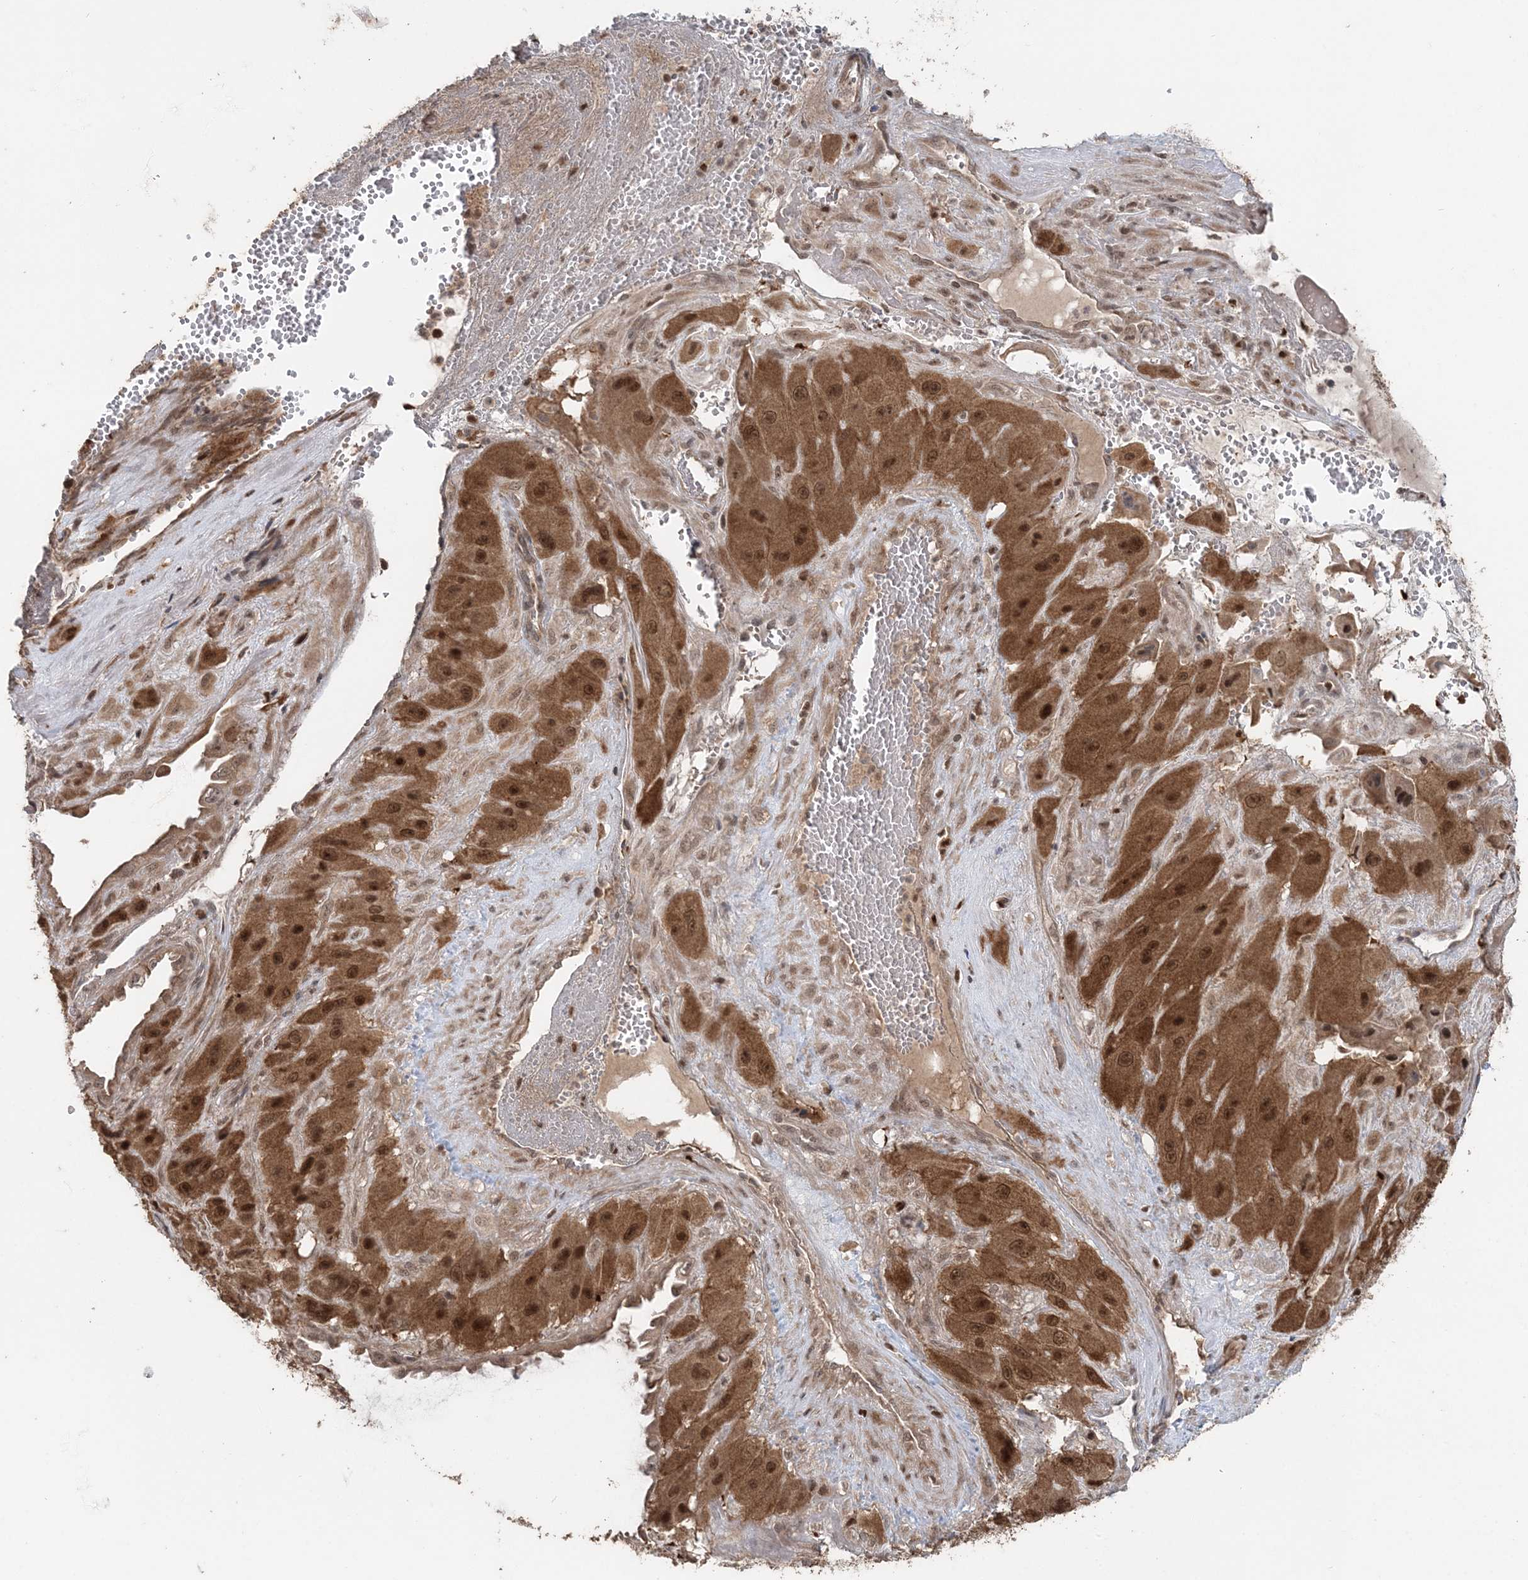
{"staining": {"intensity": "moderate", "quantity": ">75%", "location": "cytoplasmic/membranous,nuclear"}, "tissue": "cervical cancer", "cell_type": "Tumor cells", "image_type": "cancer", "snomed": [{"axis": "morphology", "description": "Squamous cell carcinoma, NOS"}, {"axis": "topography", "description": "Cervix"}], "caption": "Cervical cancer was stained to show a protein in brown. There is medium levels of moderate cytoplasmic/membranous and nuclear expression in approximately >75% of tumor cells. Nuclei are stained in blue.", "gene": "SLU7", "patient": {"sex": "female", "age": 34}}